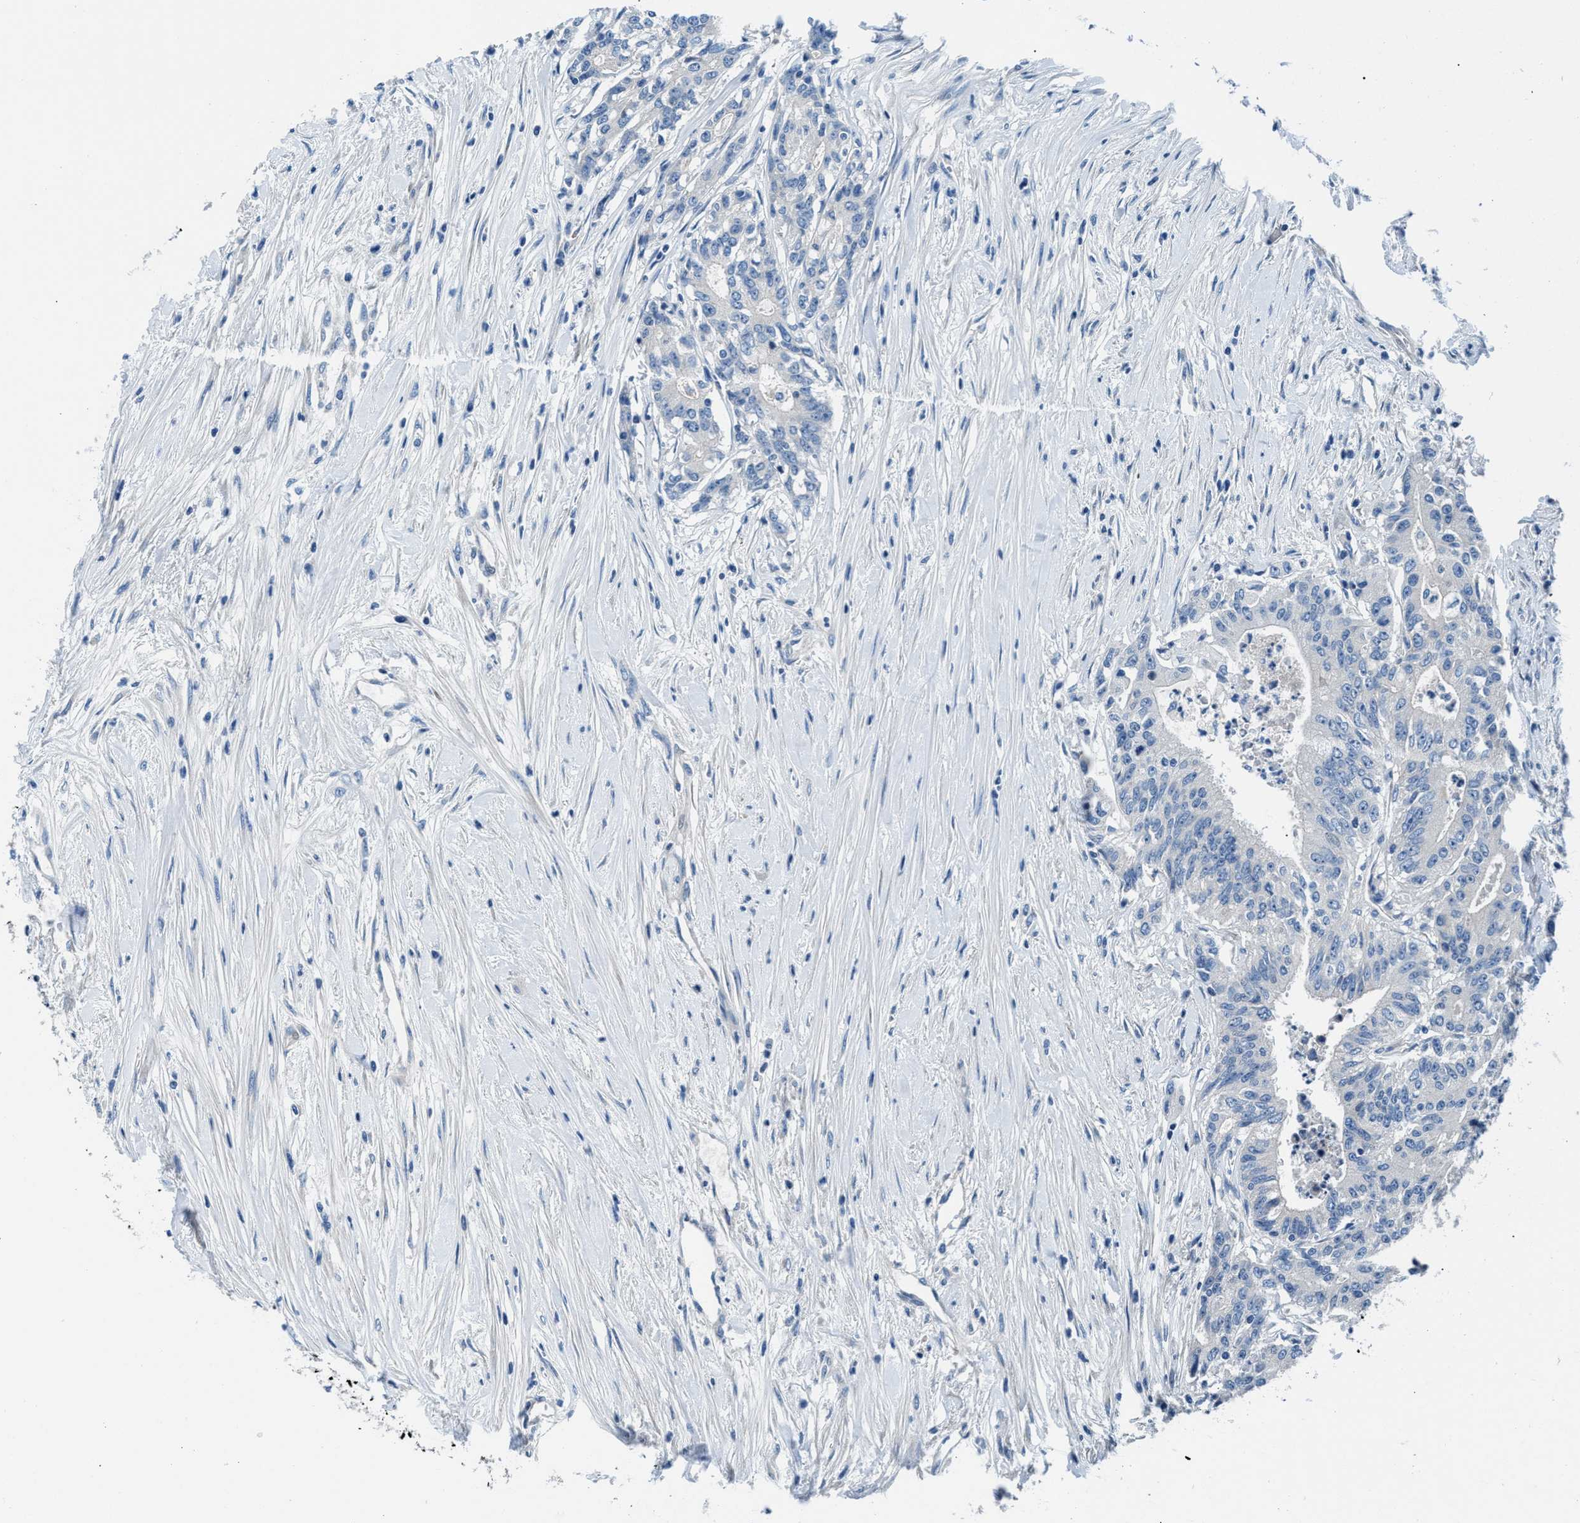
{"staining": {"intensity": "negative", "quantity": "none", "location": "none"}, "tissue": "colorectal cancer", "cell_type": "Tumor cells", "image_type": "cancer", "snomed": [{"axis": "morphology", "description": "Adenocarcinoma, NOS"}, {"axis": "topography", "description": "Colon"}], "caption": "IHC of human colorectal cancer exhibits no positivity in tumor cells.", "gene": "CDRT4", "patient": {"sex": "female", "age": 77}}